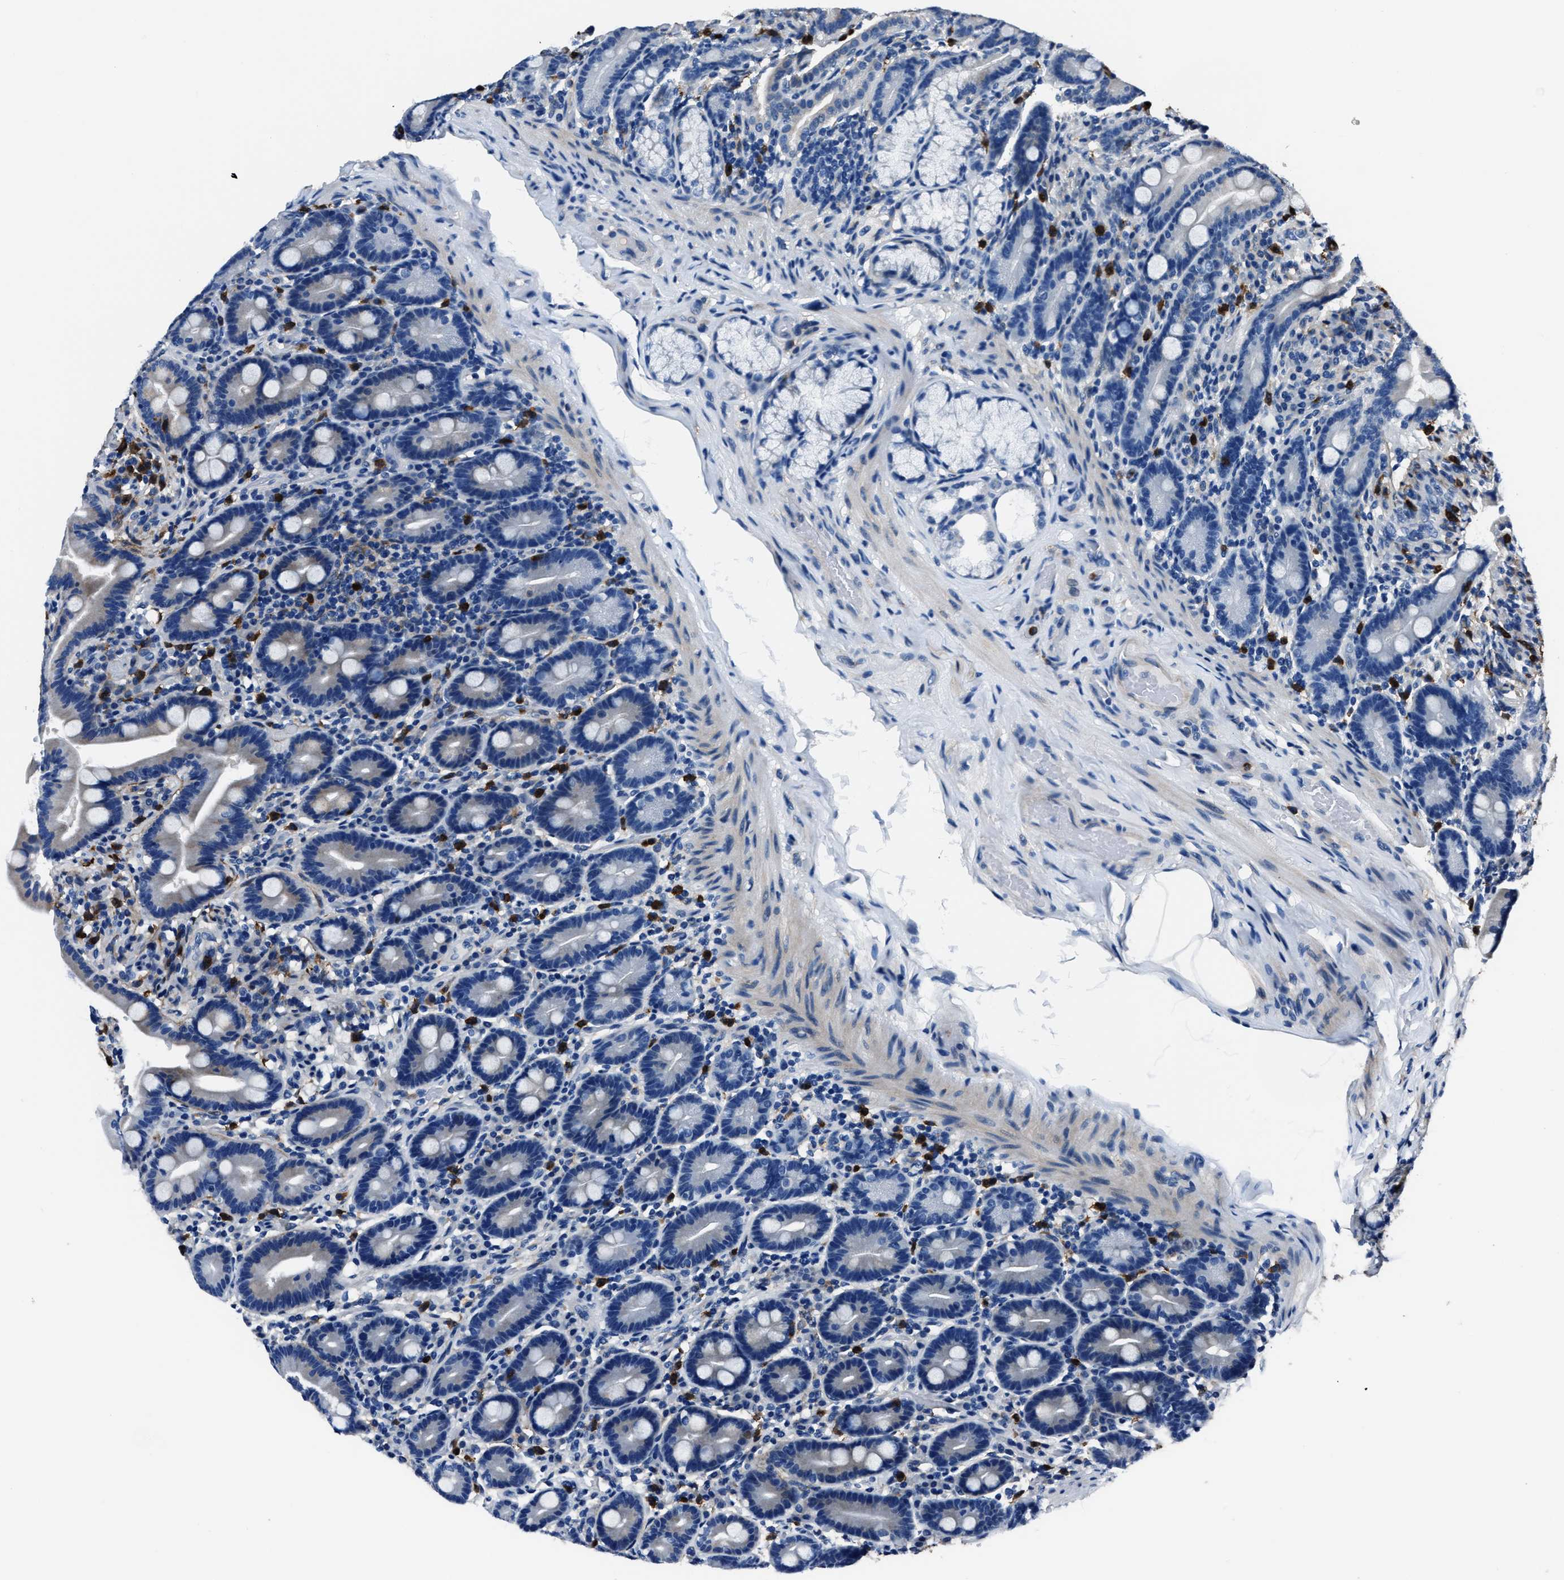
{"staining": {"intensity": "negative", "quantity": "none", "location": "none"}, "tissue": "duodenum", "cell_type": "Glandular cells", "image_type": "normal", "snomed": [{"axis": "morphology", "description": "Normal tissue, NOS"}, {"axis": "topography", "description": "Duodenum"}], "caption": "An image of human duodenum is negative for staining in glandular cells. The staining is performed using DAB (3,3'-diaminobenzidine) brown chromogen with nuclei counter-stained in using hematoxylin.", "gene": "FGL2", "patient": {"sex": "male", "age": 54}}